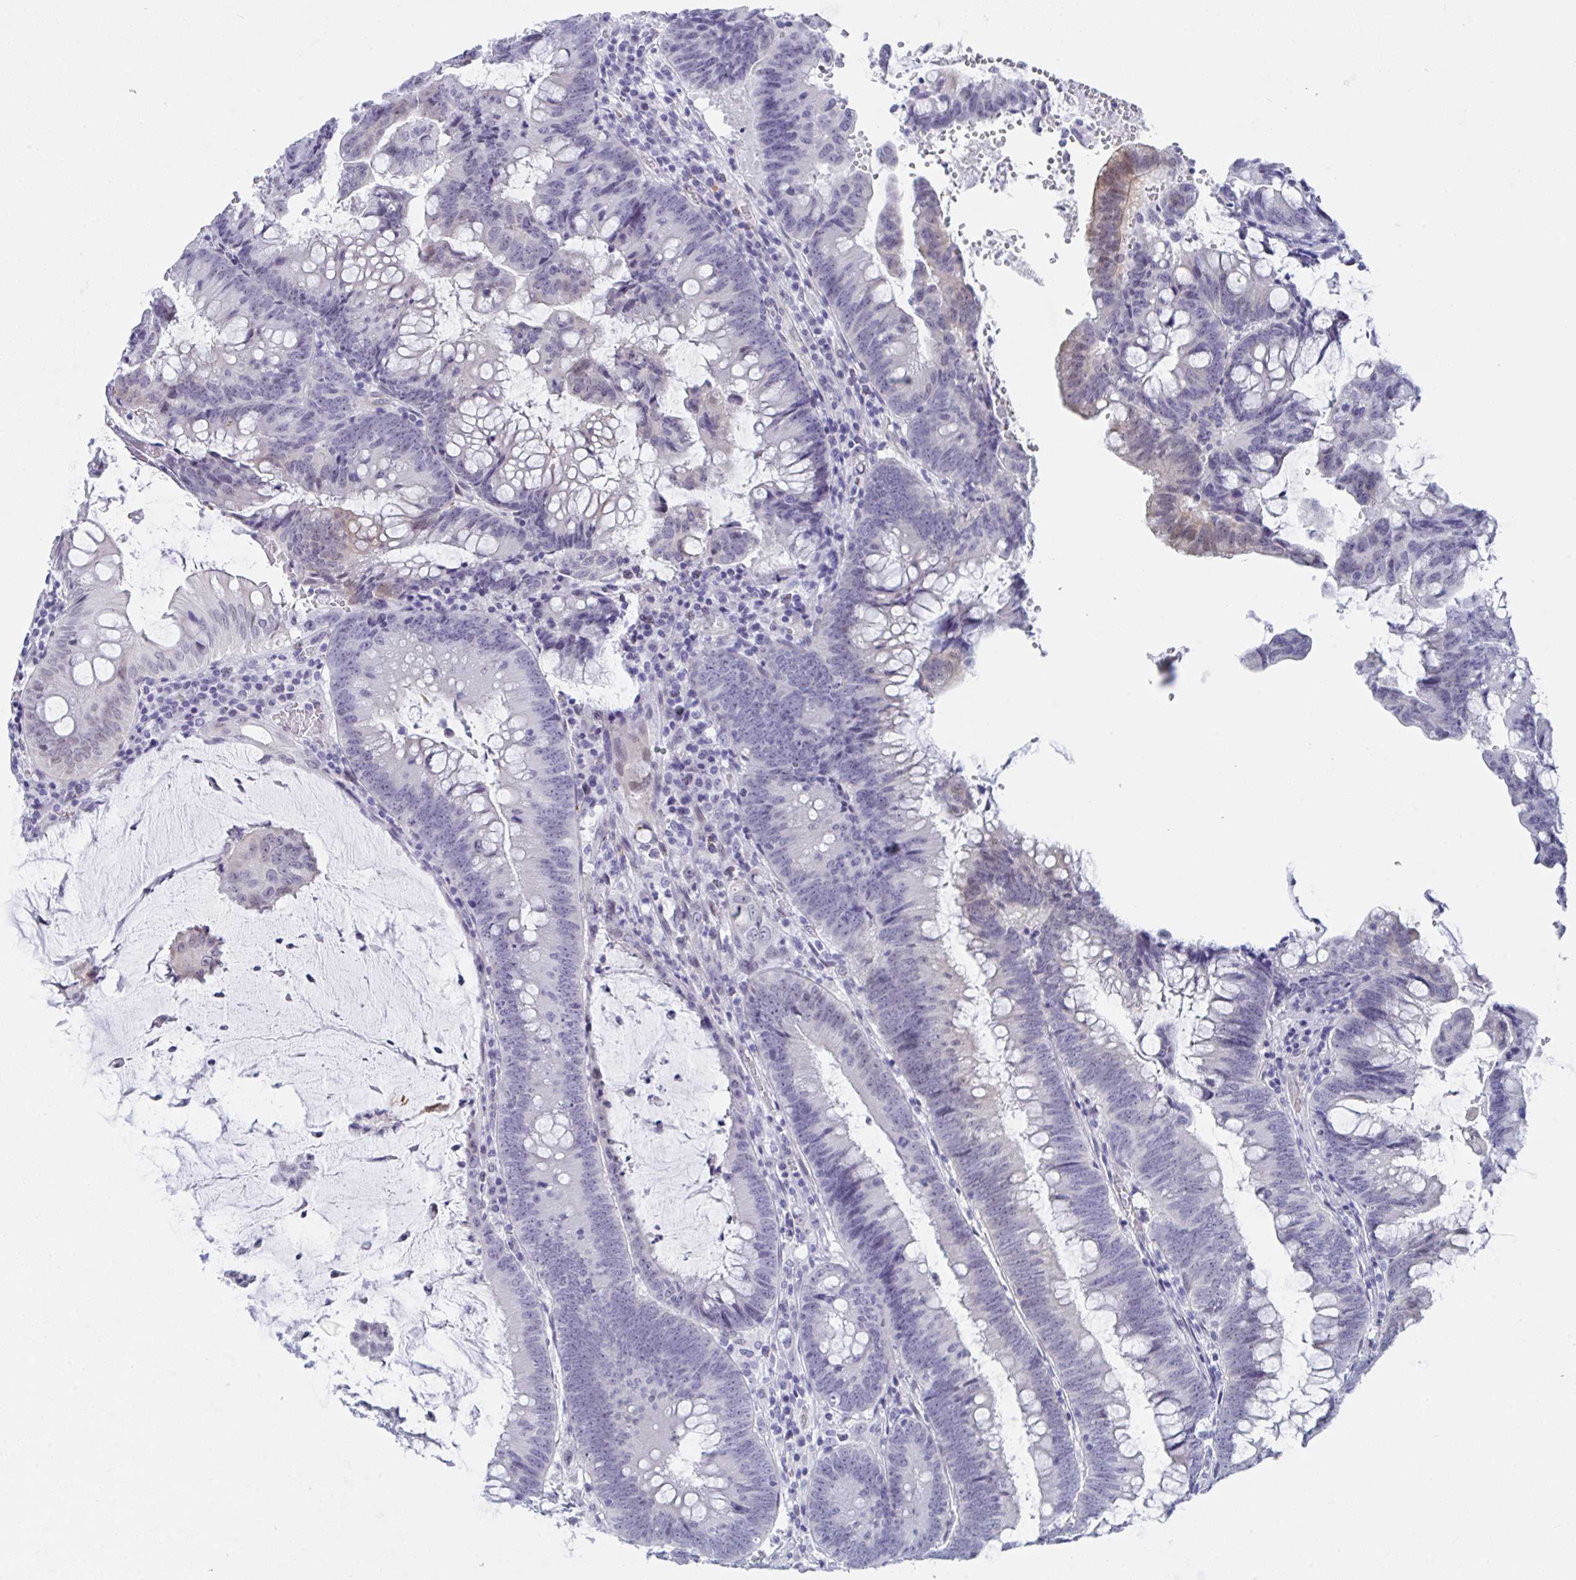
{"staining": {"intensity": "weak", "quantity": "<25%", "location": "cytoplasmic/membranous,nuclear"}, "tissue": "colorectal cancer", "cell_type": "Tumor cells", "image_type": "cancer", "snomed": [{"axis": "morphology", "description": "Adenocarcinoma, NOS"}, {"axis": "topography", "description": "Colon"}], "caption": "The immunohistochemistry (IHC) micrograph has no significant positivity in tumor cells of colorectal adenocarcinoma tissue. (DAB (3,3'-diaminobenzidine) immunohistochemistry visualized using brightfield microscopy, high magnification).", "gene": "MFSD4A", "patient": {"sex": "male", "age": 62}}